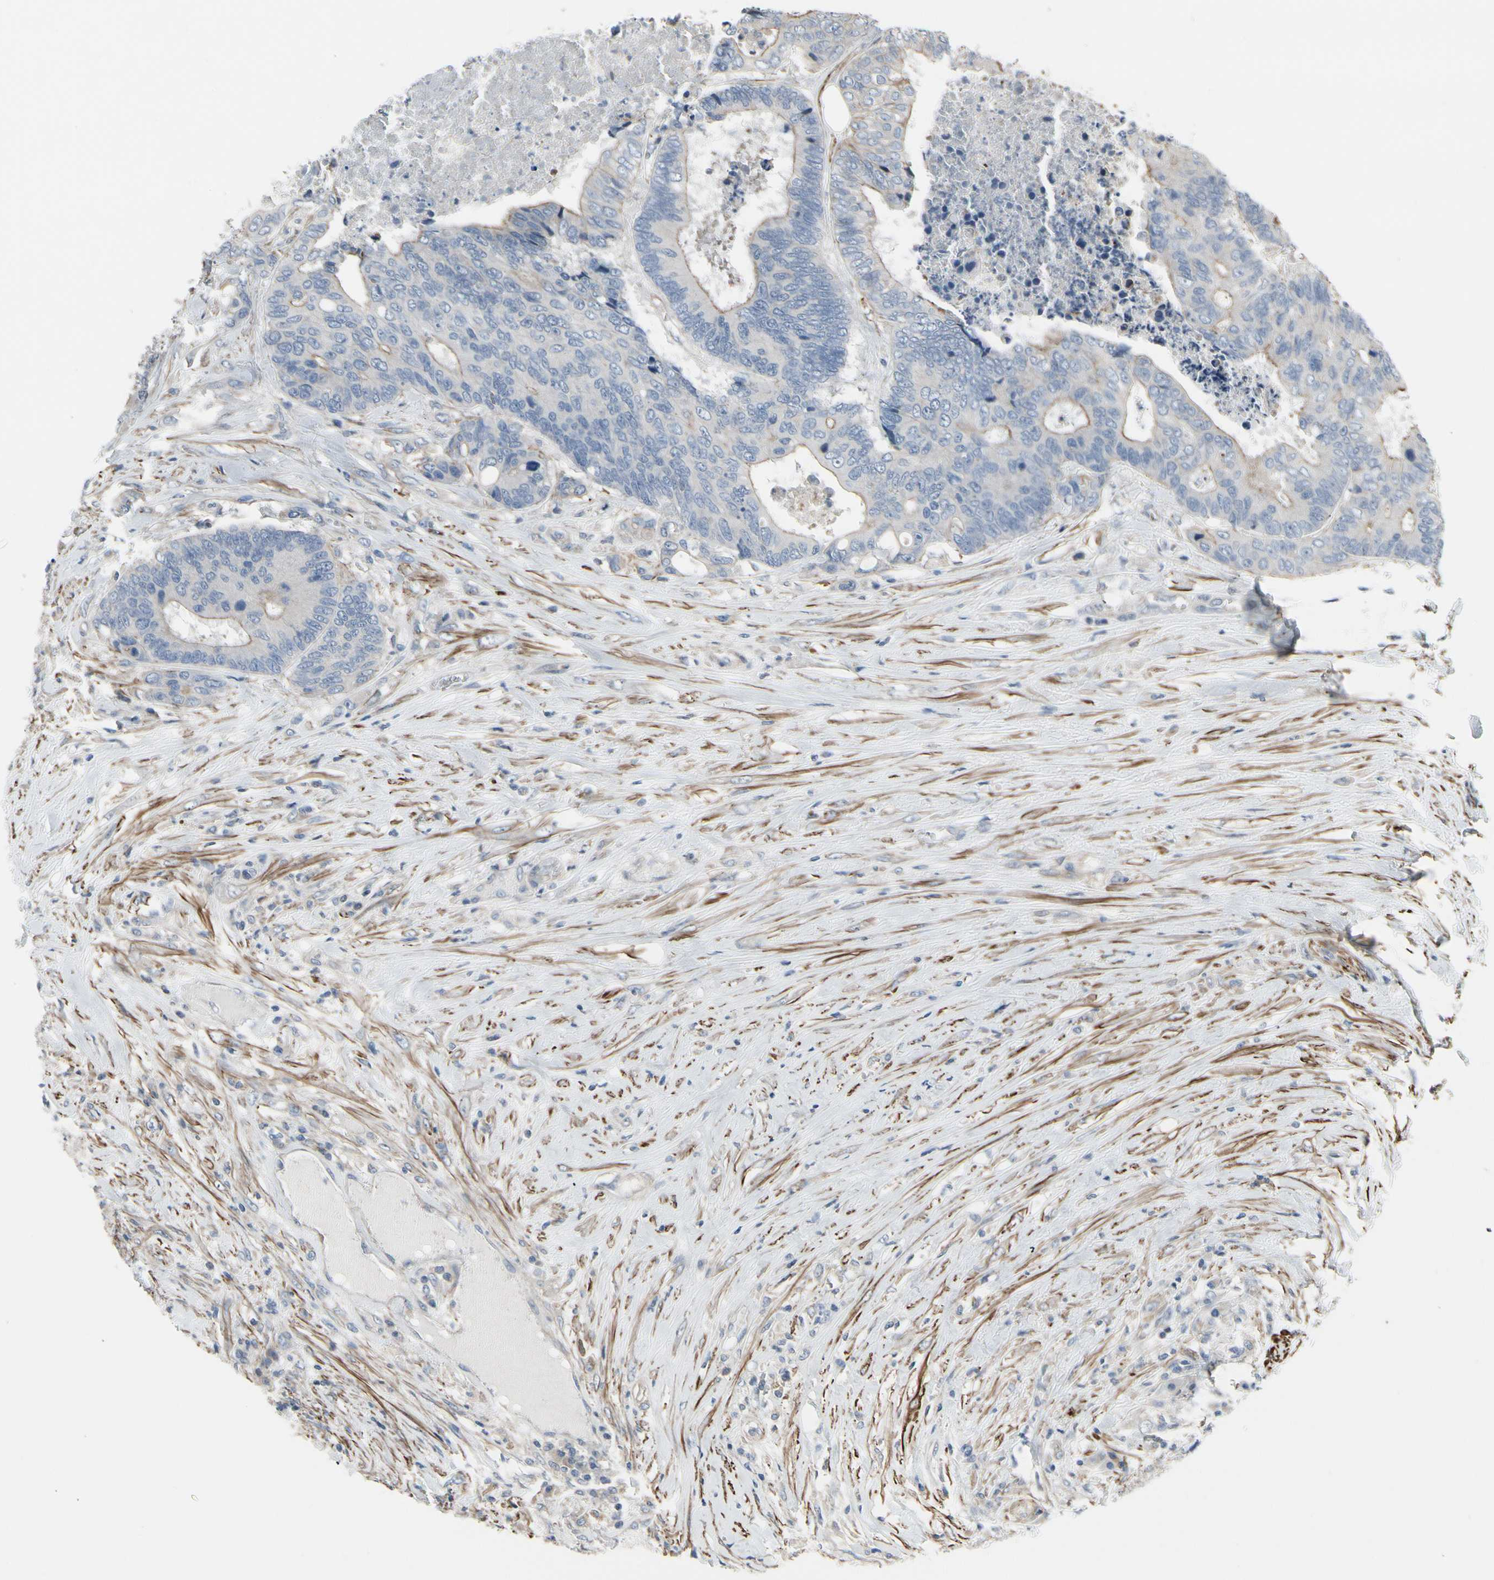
{"staining": {"intensity": "weak", "quantity": "25%-75%", "location": "cytoplasmic/membranous"}, "tissue": "colorectal cancer", "cell_type": "Tumor cells", "image_type": "cancer", "snomed": [{"axis": "morphology", "description": "Adenocarcinoma, NOS"}, {"axis": "topography", "description": "Rectum"}], "caption": "Weak cytoplasmic/membranous positivity for a protein is appreciated in about 25%-75% of tumor cells of colorectal adenocarcinoma using immunohistochemistry (IHC).", "gene": "TPM1", "patient": {"sex": "male", "age": 55}}